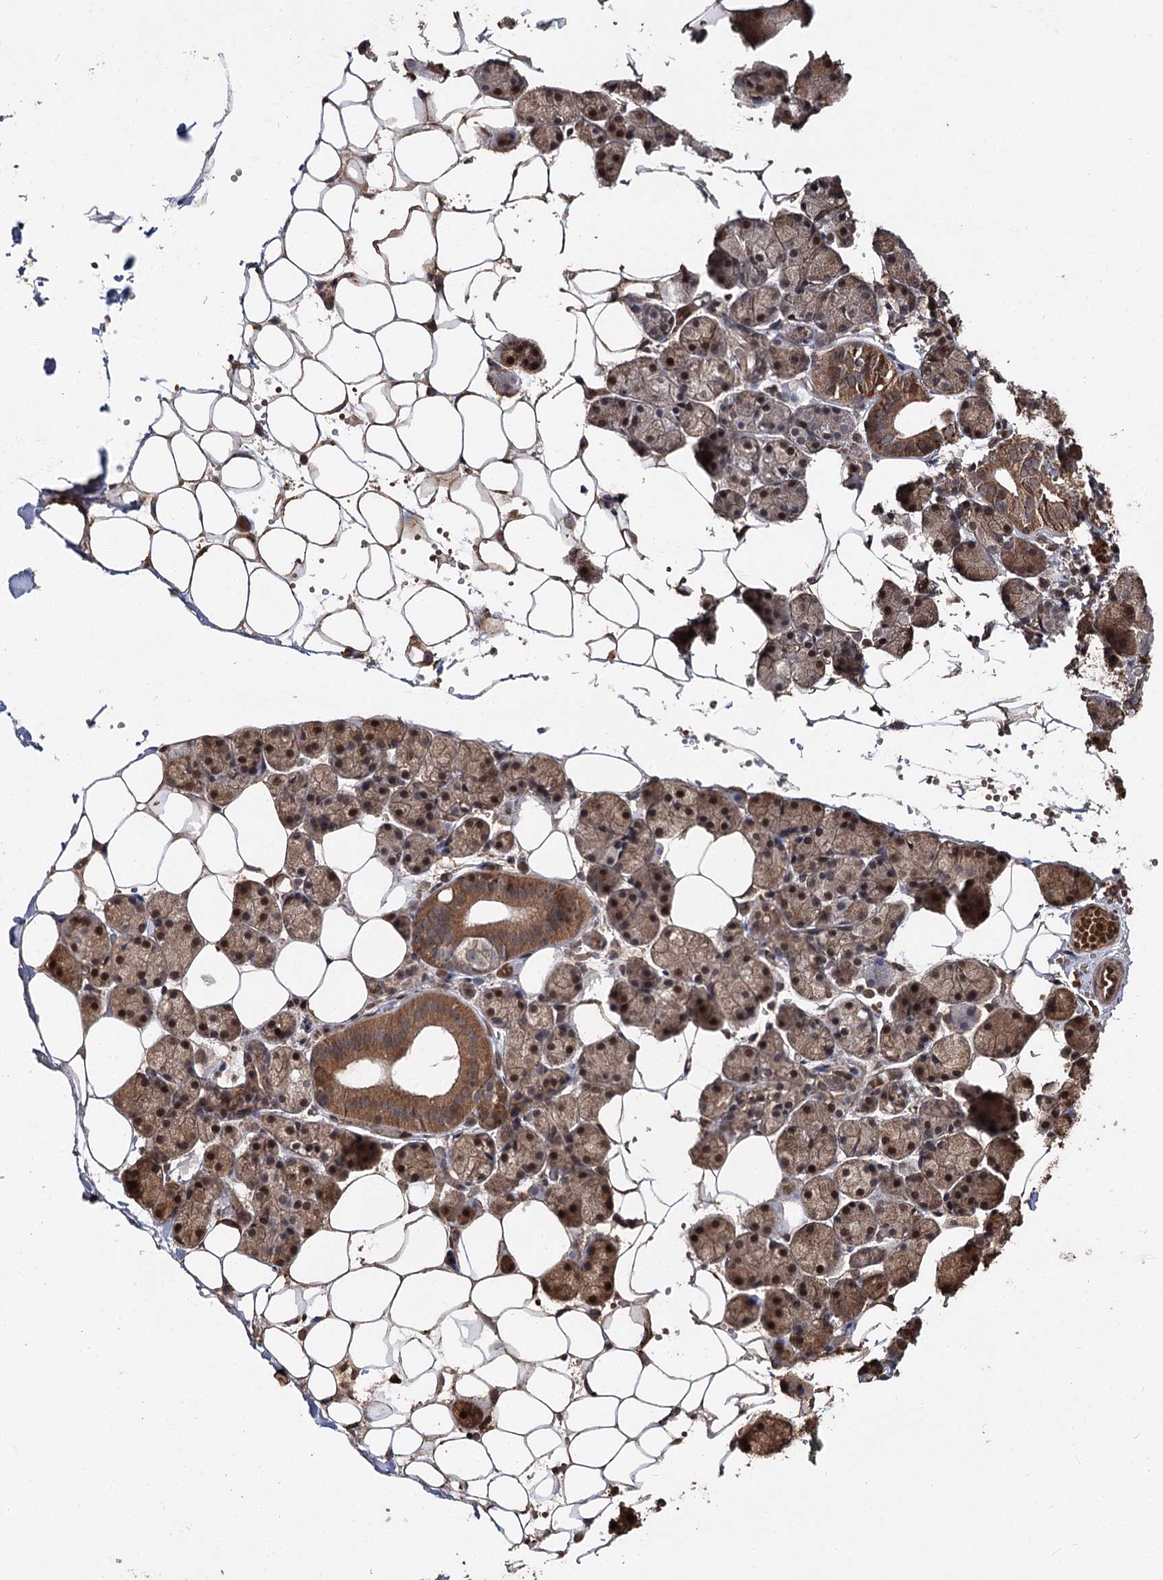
{"staining": {"intensity": "strong", "quantity": "<25%", "location": "cytoplasmic/membranous,nuclear"}, "tissue": "salivary gland", "cell_type": "Glandular cells", "image_type": "normal", "snomed": [{"axis": "morphology", "description": "Normal tissue, NOS"}, {"axis": "topography", "description": "Salivary gland"}], "caption": "Immunohistochemical staining of normal human salivary gland demonstrates <25% levels of strong cytoplasmic/membranous,nuclear protein staining in about <25% of glandular cells.", "gene": "MSANTD2", "patient": {"sex": "female", "age": 33}}